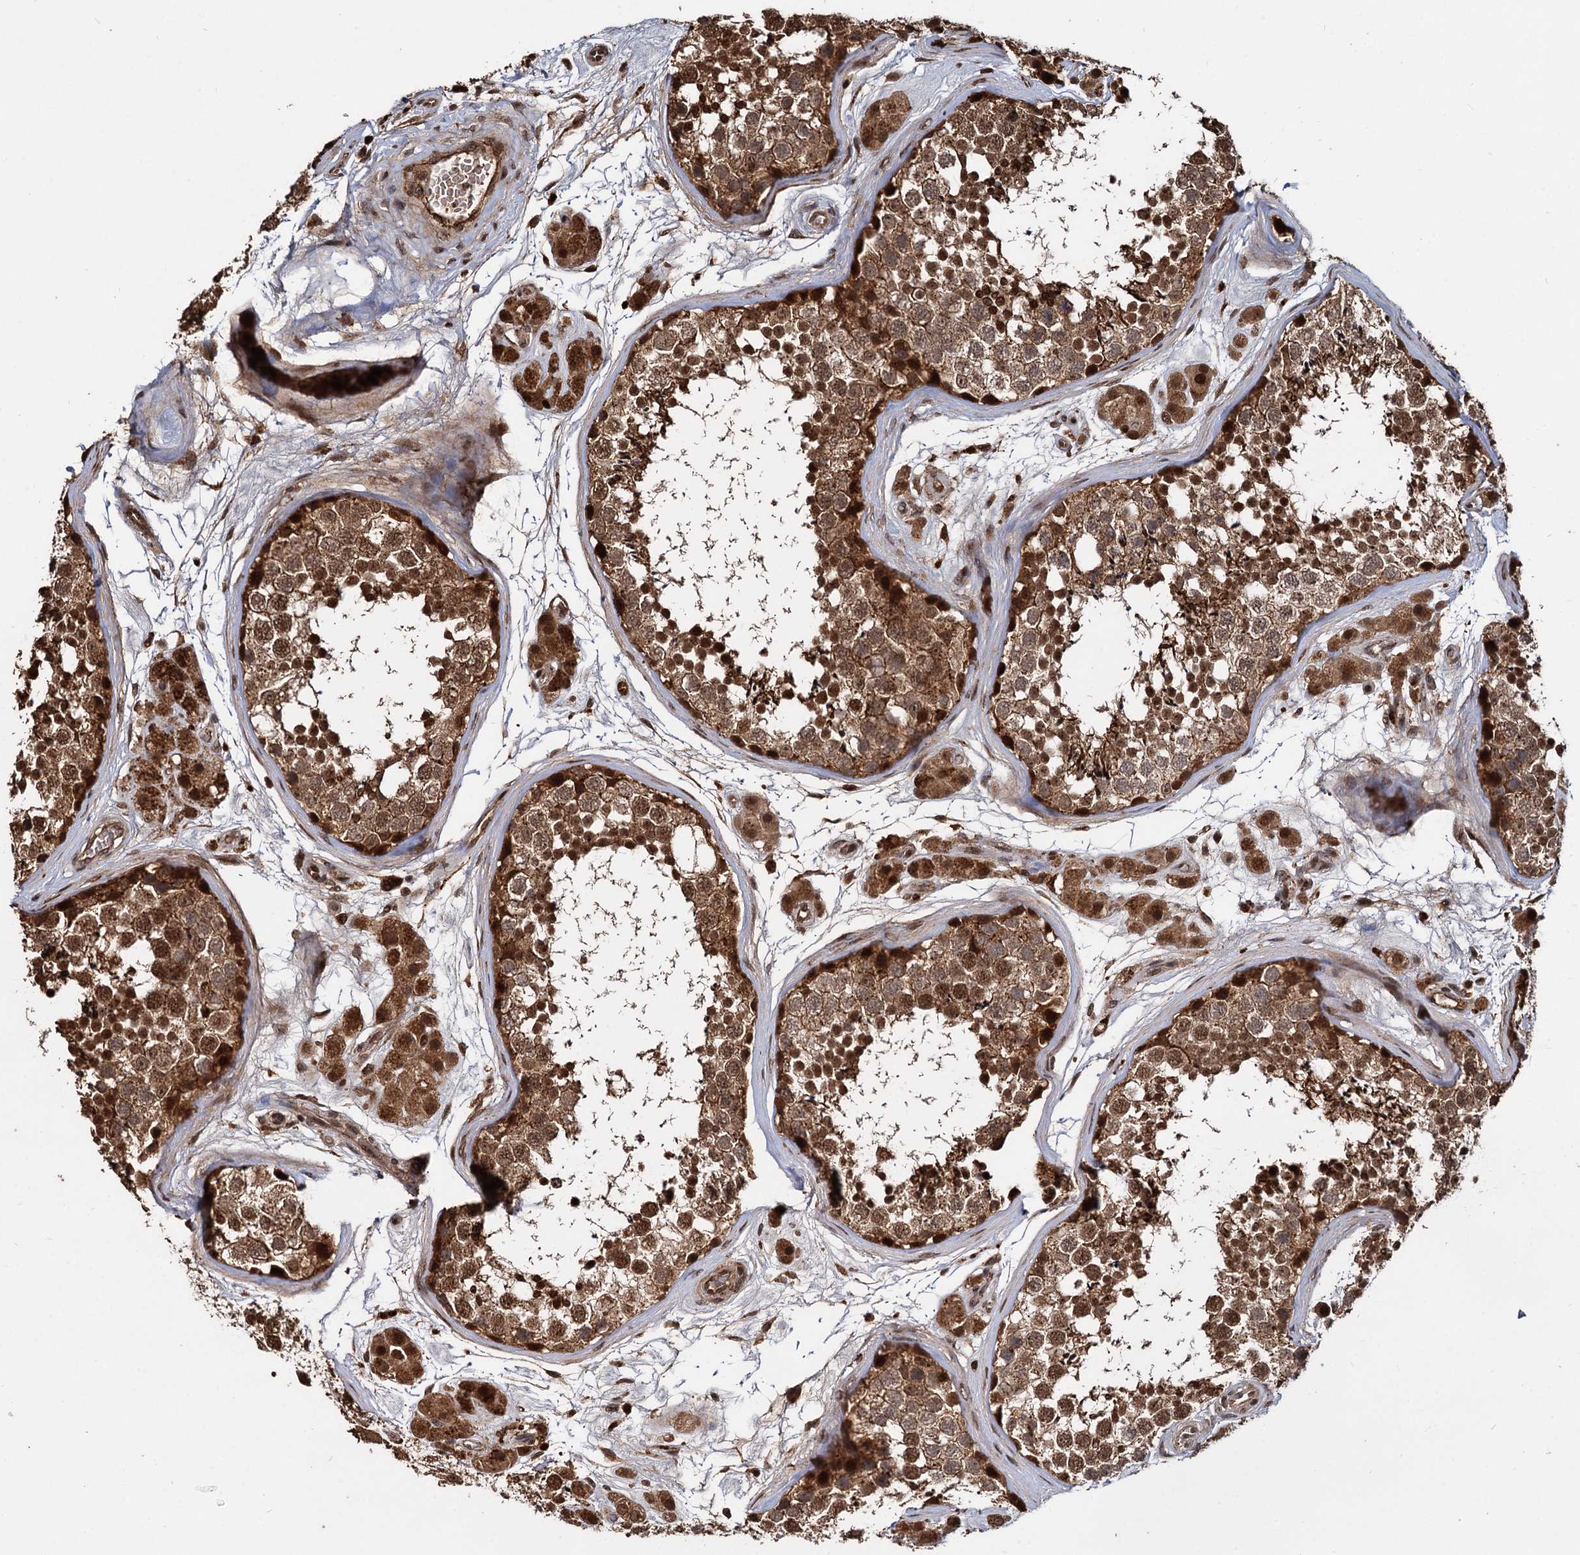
{"staining": {"intensity": "moderate", "quantity": ">75%", "location": "cytoplasmic/membranous,nuclear"}, "tissue": "testis", "cell_type": "Cells in seminiferous ducts", "image_type": "normal", "snomed": [{"axis": "morphology", "description": "Normal tissue, NOS"}, {"axis": "topography", "description": "Testis"}], "caption": "An image showing moderate cytoplasmic/membranous,nuclear positivity in about >75% of cells in seminiferous ducts in unremarkable testis, as visualized by brown immunohistochemical staining.", "gene": "CEP192", "patient": {"sex": "male", "age": 56}}